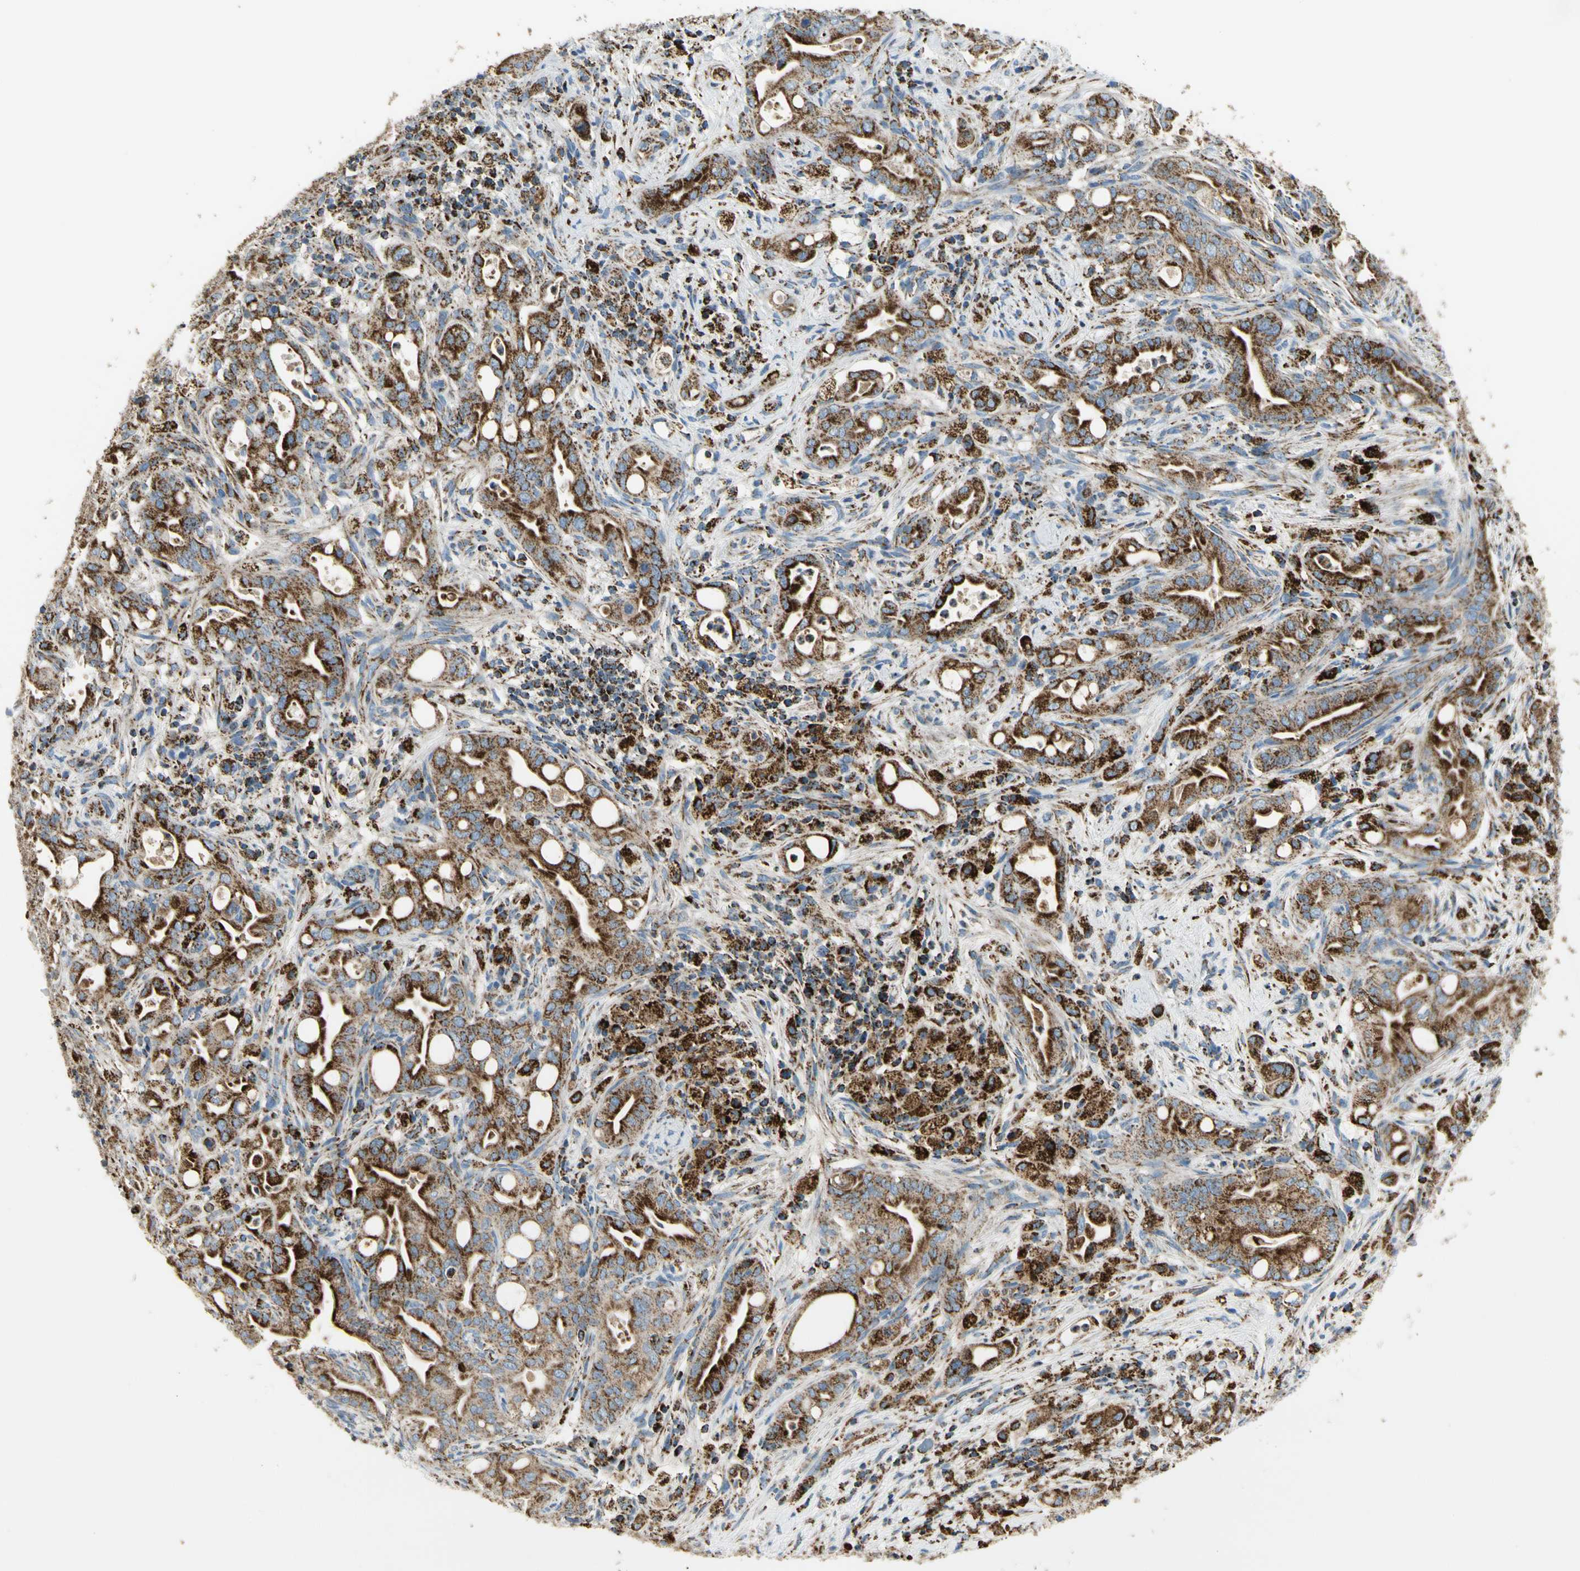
{"staining": {"intensity": "strong", "quantity": ">75%", "location": "cytoplasmic/membranous"}, "tissue": "liver cancer", "cell_type": "Tumor cells", "image_type": "cancer", "snomed": [{"axis": "morphology", "description": "Cholangiocarcinoma"}, {"axis": "topography", "description": "Liver"}], "caption": "Protein expression analysis of liver cancer shows strong cytoplasmic/membranous positivity in approximately >75% of tumor cells.", "gene": "ME2", "patient": {"sex": "female", "age": 68}}